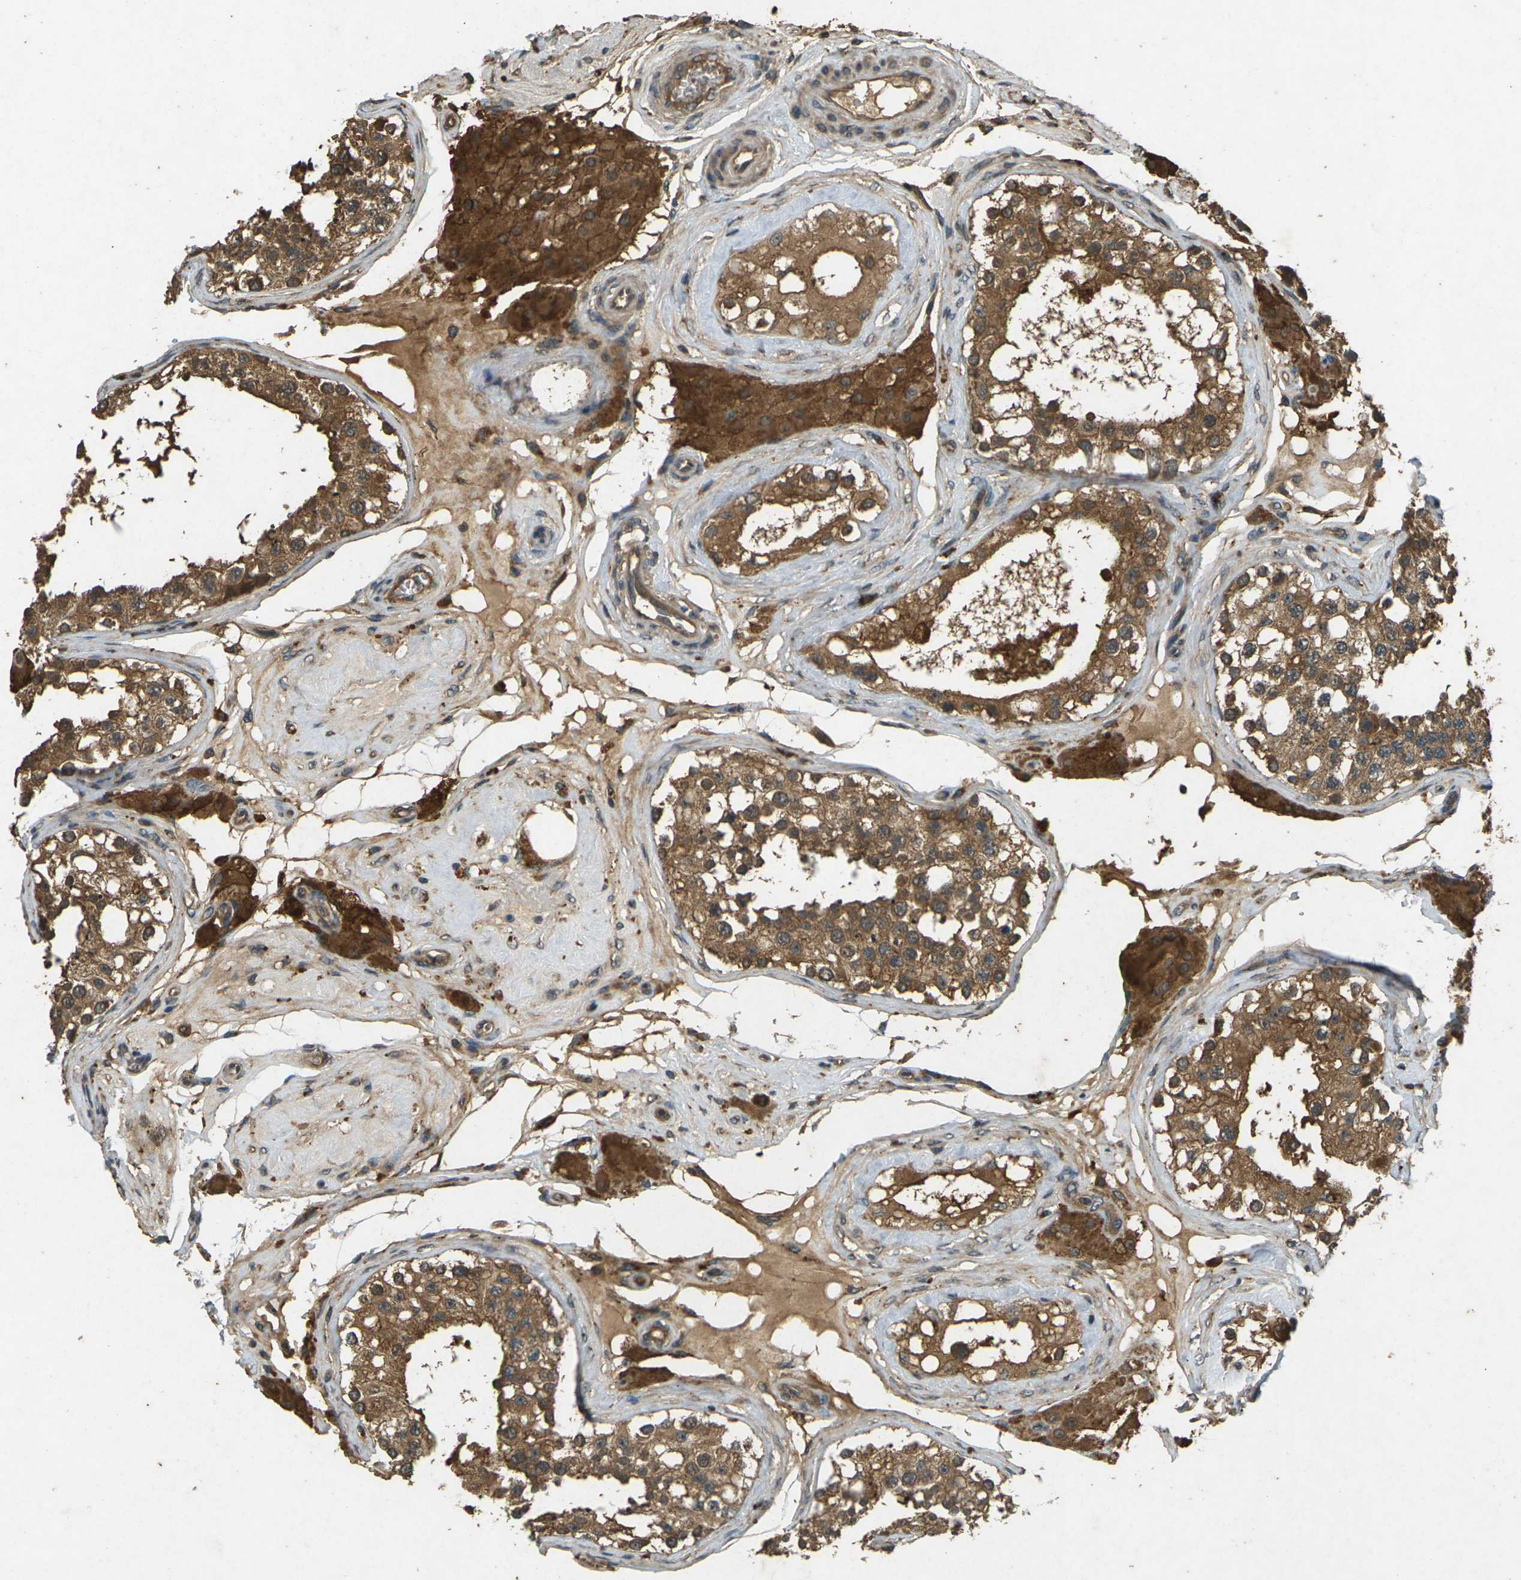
{"staining": {"intensity": "moderate", "quantity": ">75%", "location": "cytoplasmic/membranous"}, "tissue": "testis", "cell_type": "Cells in seminiferous ducts", "image_type": "normal", "snomed": [{"axis": "morphology", "description": "Normal tissue, NOS"}, {"axis": "topography", "description": "Testis"}], "caption": "Protein staining shows moderate cytoplasmic/membranous staining in about >75% of cells in seminiferous ducts in unremarkable testis. The protein is stained brown, and the nuclei are stained in blue (DAB IHC with brightfield microscopy, high magnification).", "gene": "TAP1", "patient": {"sex": "male", "age": 68}}